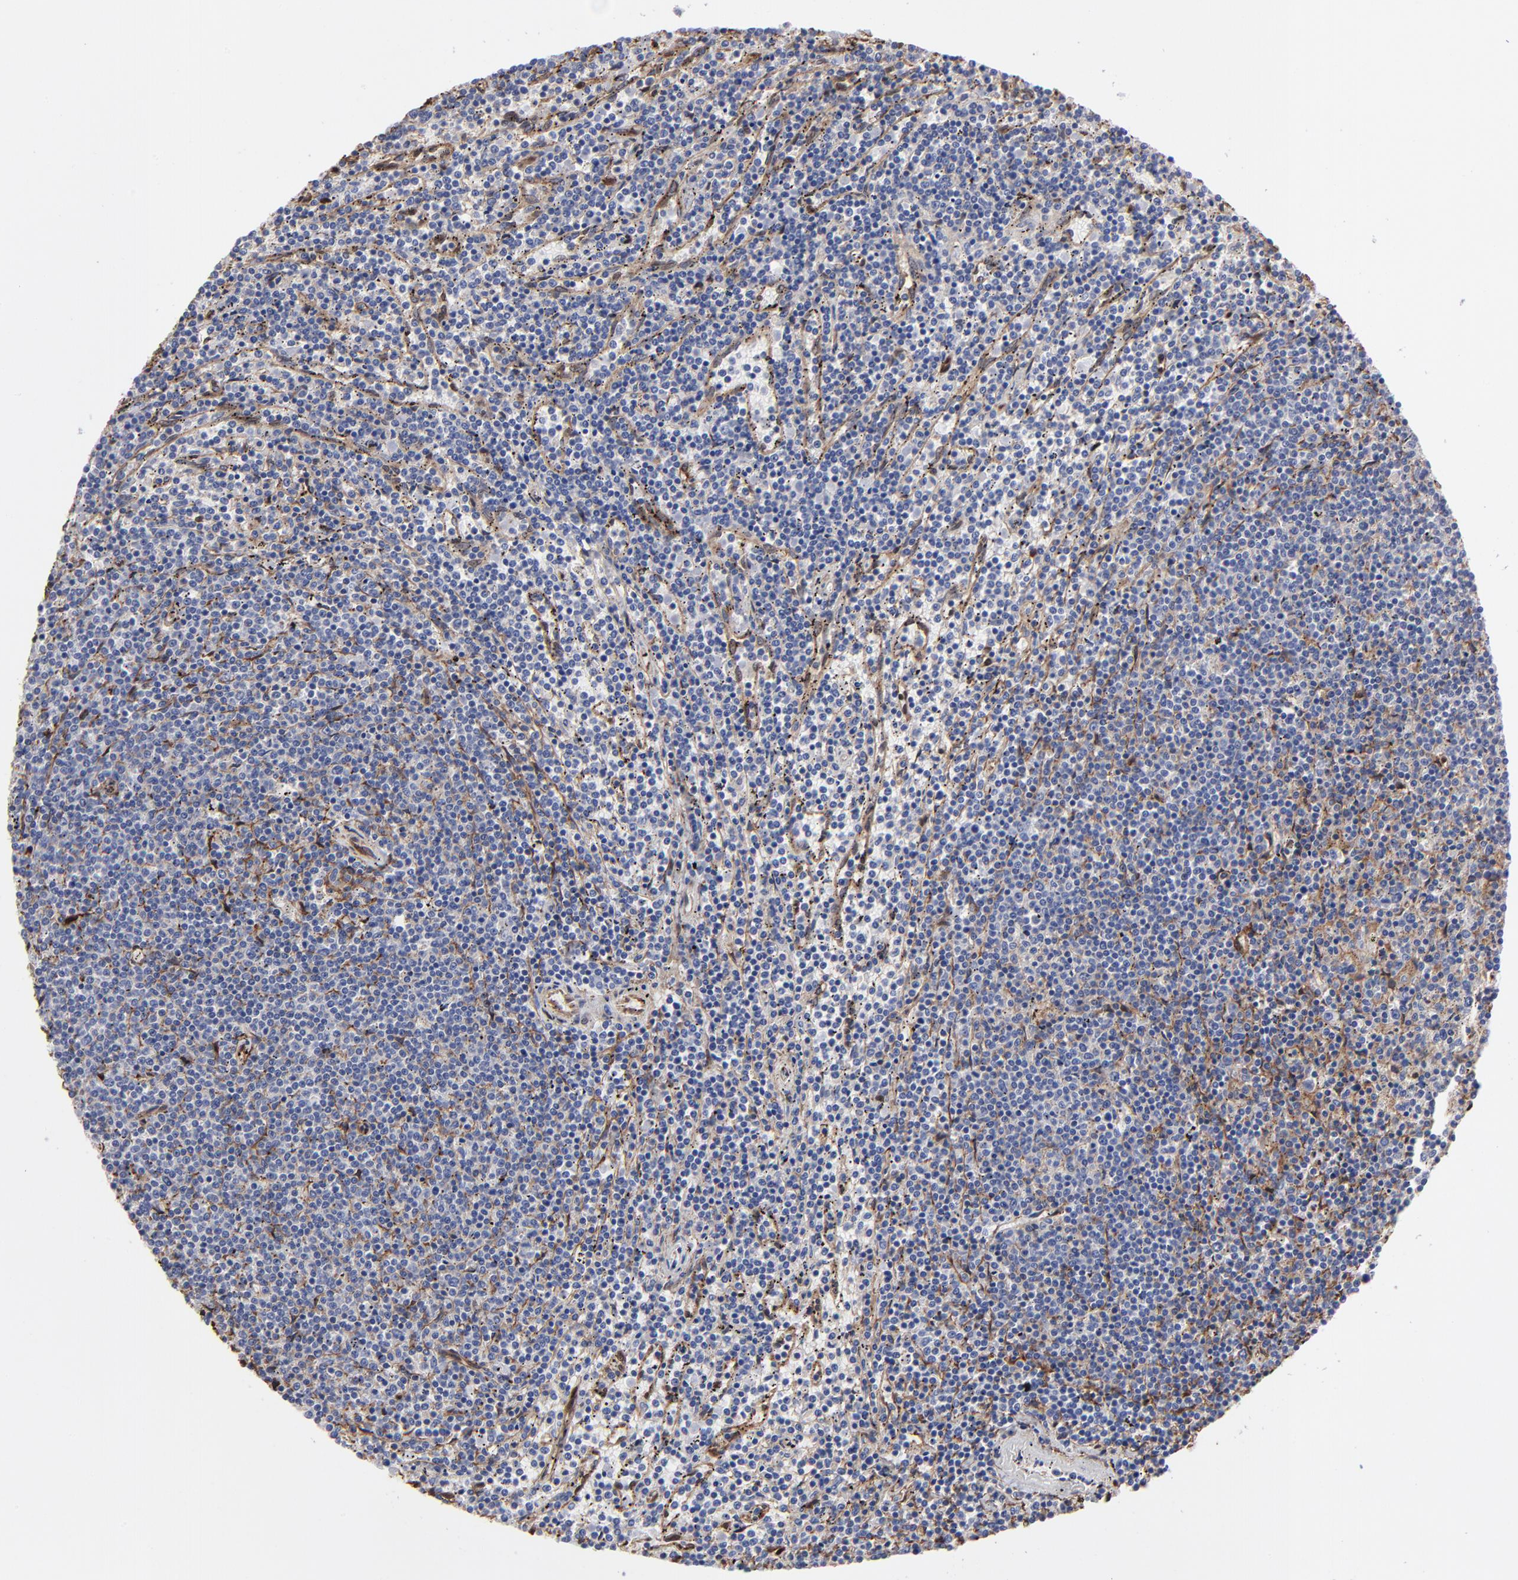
{"staining": {"intensity": "negative", "quantity": "none", "location": "none"}, "tissue": "lymphoma", "cell_type": "Tumor cells", "image_type": "cancer", "snomed": [{"axis": "morphology", "description": "Malignant lymphoma, non-Hodgkin's type, Low grade"}, {"axis": "topography", "description": "Spleen"}], "caption": "Malignant lymphoma, non-Hodgkin's type (low-grade) was stained to show a protein in brown. There is no significant staining in tumor cells. (Immunohistochemistry, brightfield microscopy, high magnification).", "gene": "CILP", "patient": {"sex": "female", "age": 50}}